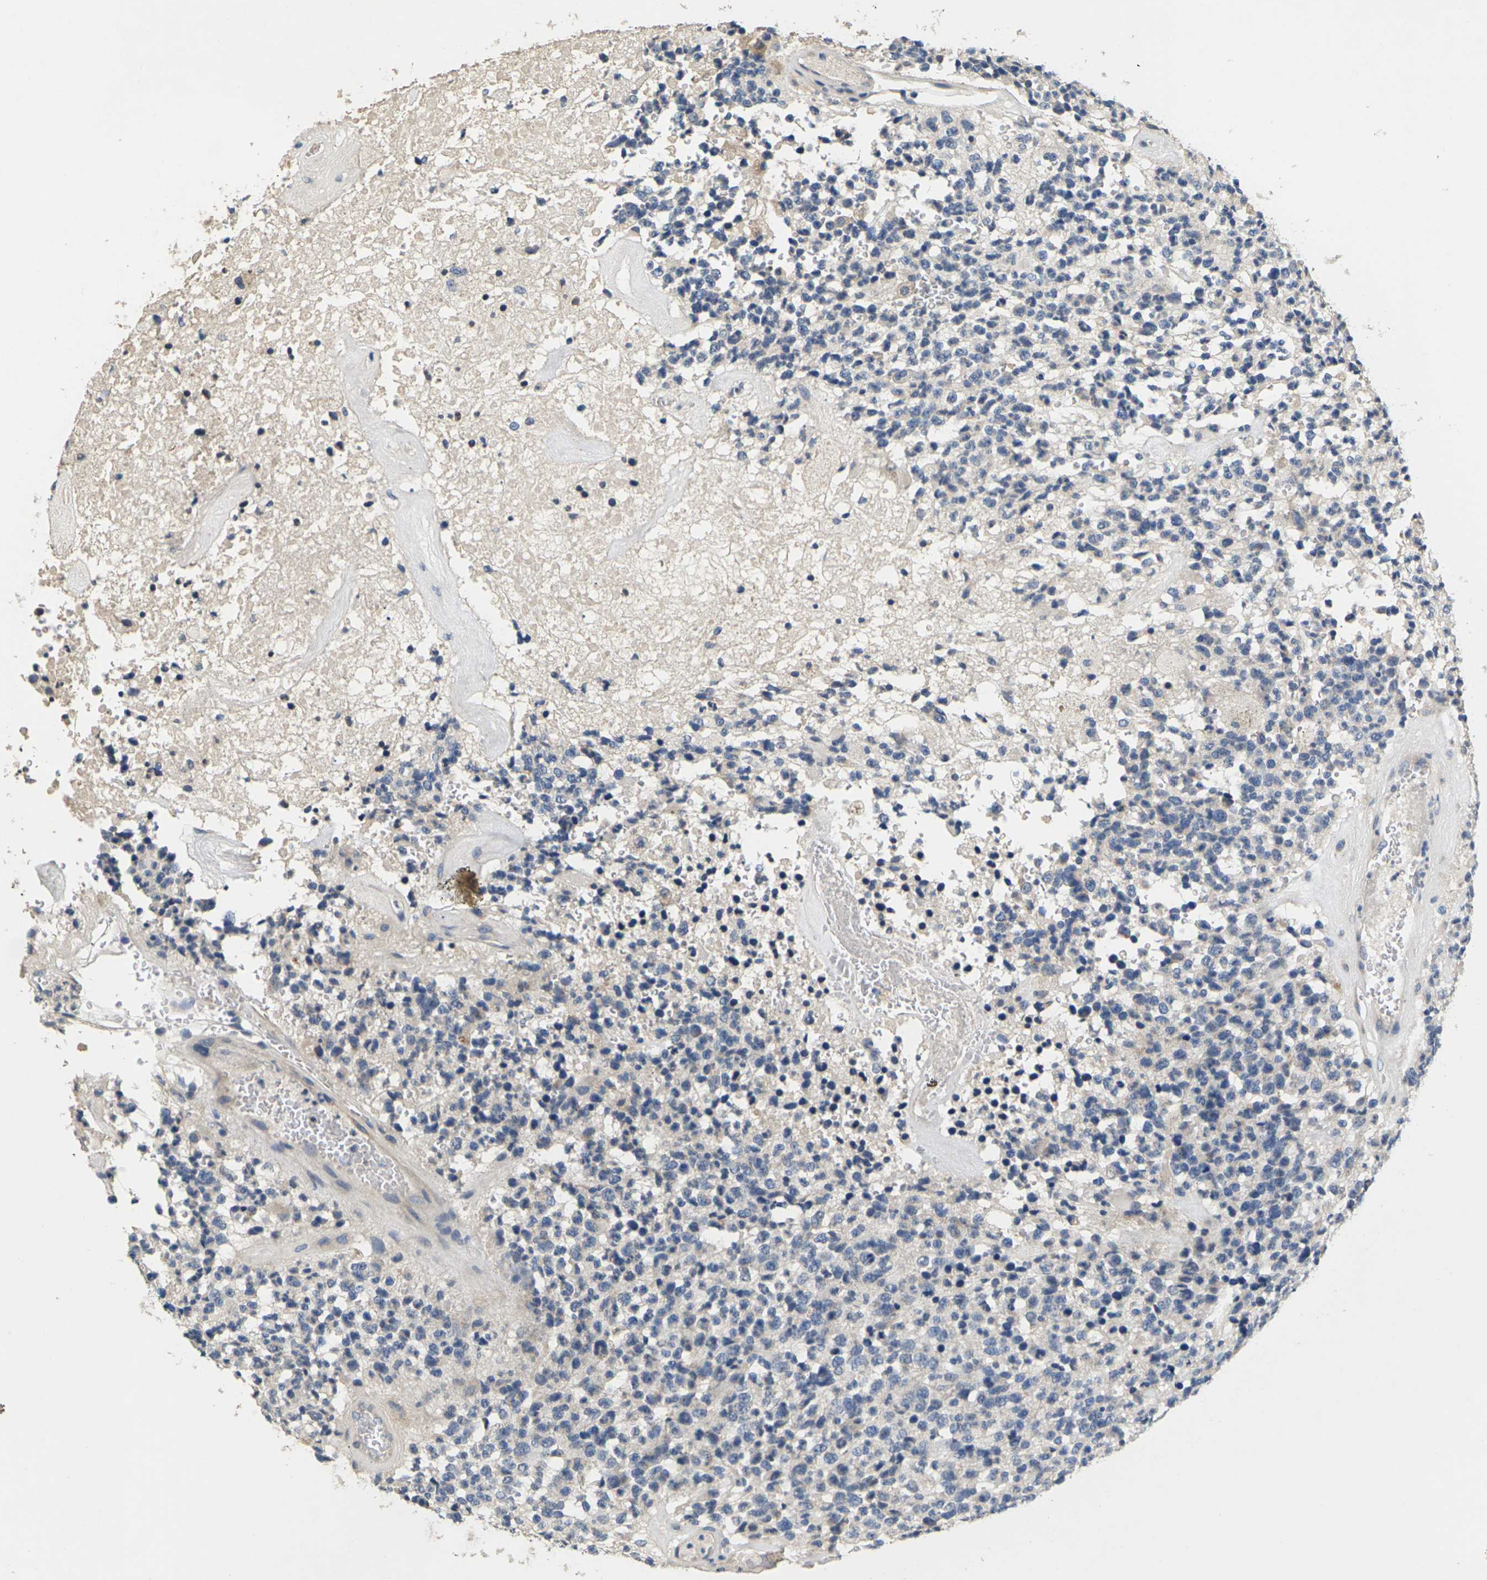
{"staining": {"intensity": "negative", "quantity": "none", "location": "none"}, "tissue": "glioma", "cell_type": "Tumor cells", "image_type": "cancer", "snomed": [{"axis": "morphology", "description": "Glioma, malignant, High grade"}, {"axis": "topography", "description": "pancreas cauda"}], "caption": "DAB immunohistochemical staining of glioma exhibits no significant positivity in tumor cells.", "gene": "SLC2A2", "patient": {"sex": "male", "age": 60}}